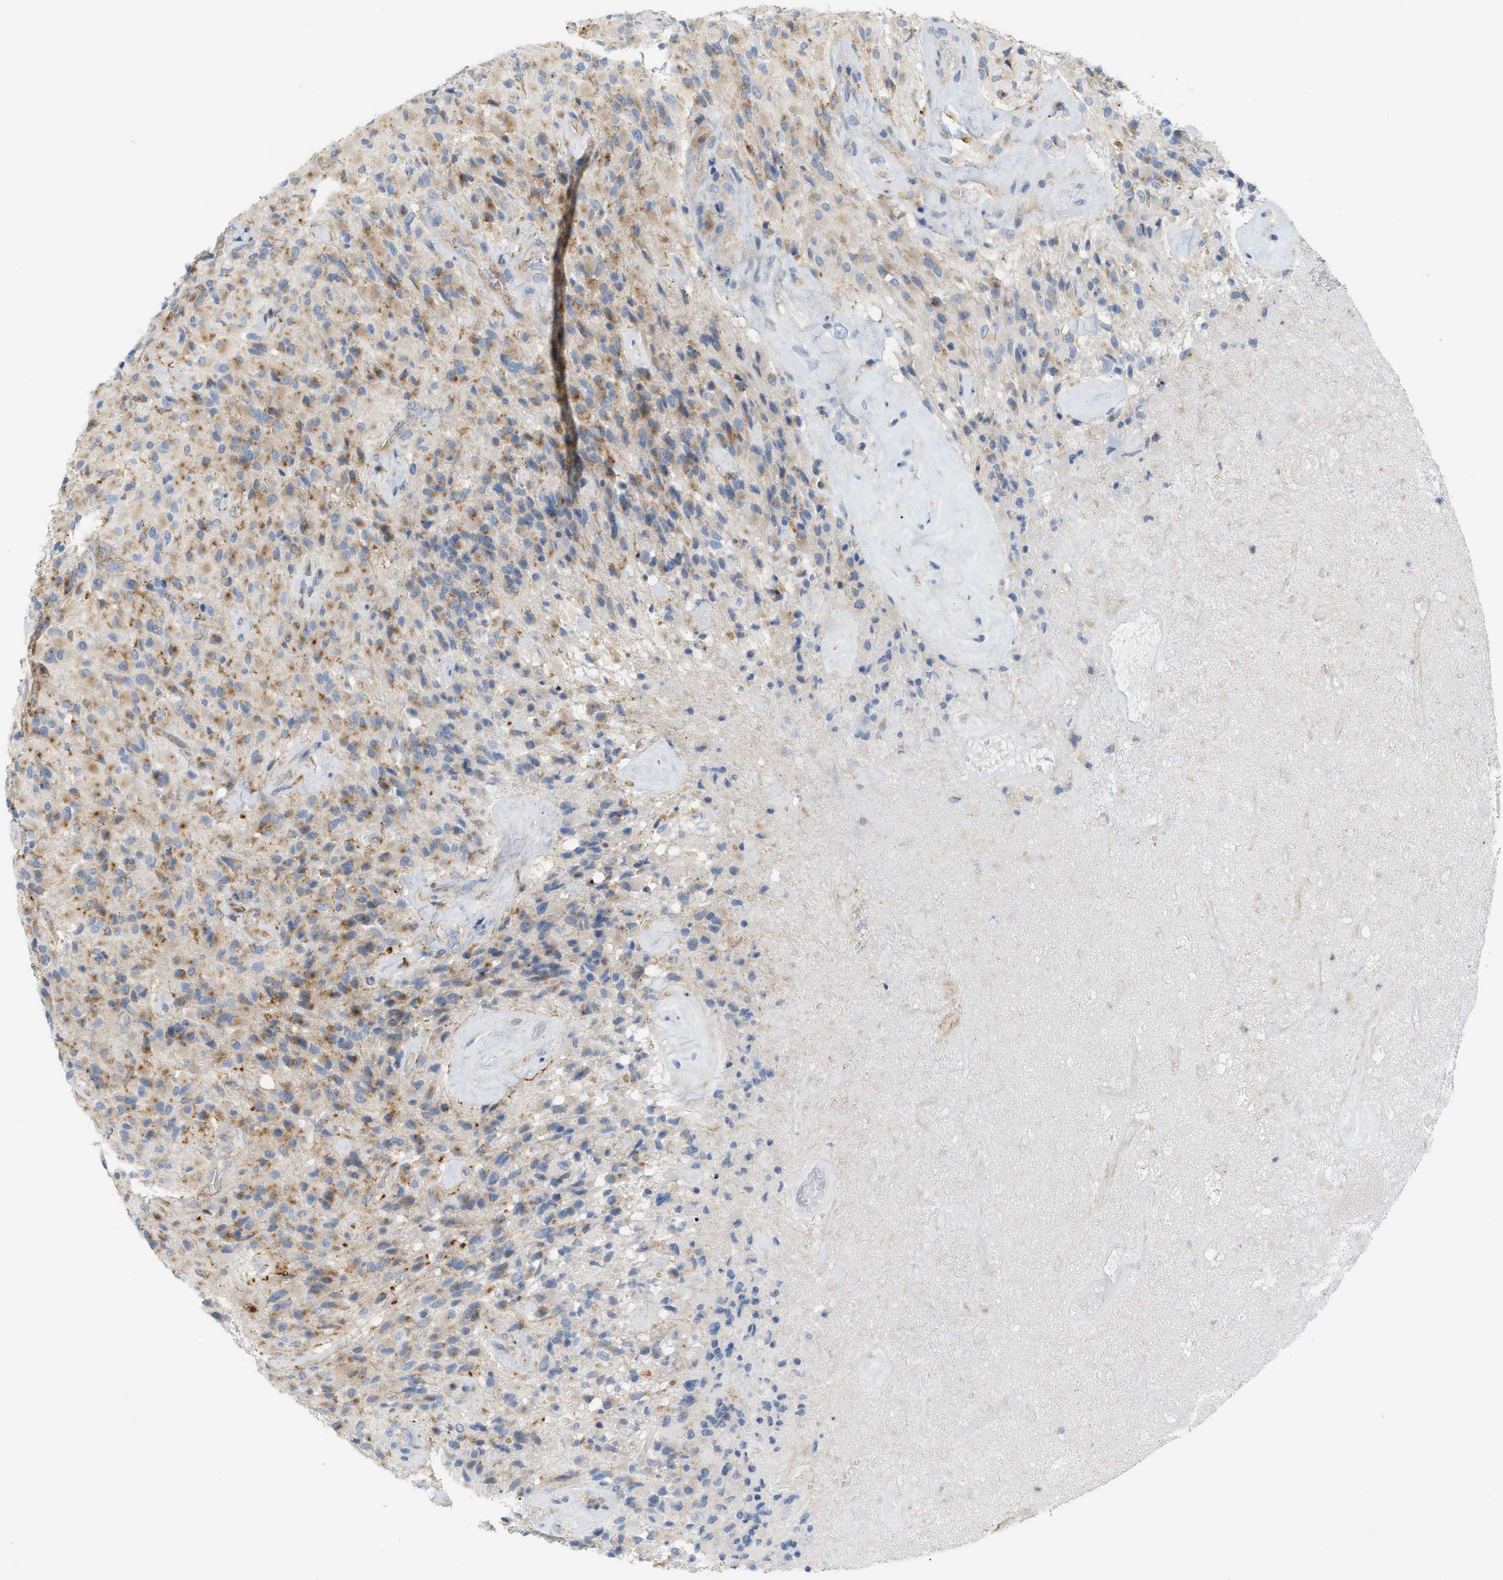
{"staining": {"intensity": "moderate", "quantity": ">75%", "location": "cytoplasmic/membranous"}, "tissue": "glioma", "cell_type": "Tumor cells", "image_type": "cancer", "snomed": [{"axis": "morphology", "description": "Glioma, malignant, High grade"}, {"axis": "topography", "description": "Brain"}], "caption": "Malignant glioma (high-grade) was stained to show a protein in brown. There is medium levels of moderate cytoplasmic/membranous positivity in approximately >75% of tumor cells.", "gene": "LMBRD1", "patient": {"sex": "male", "age": 71}}